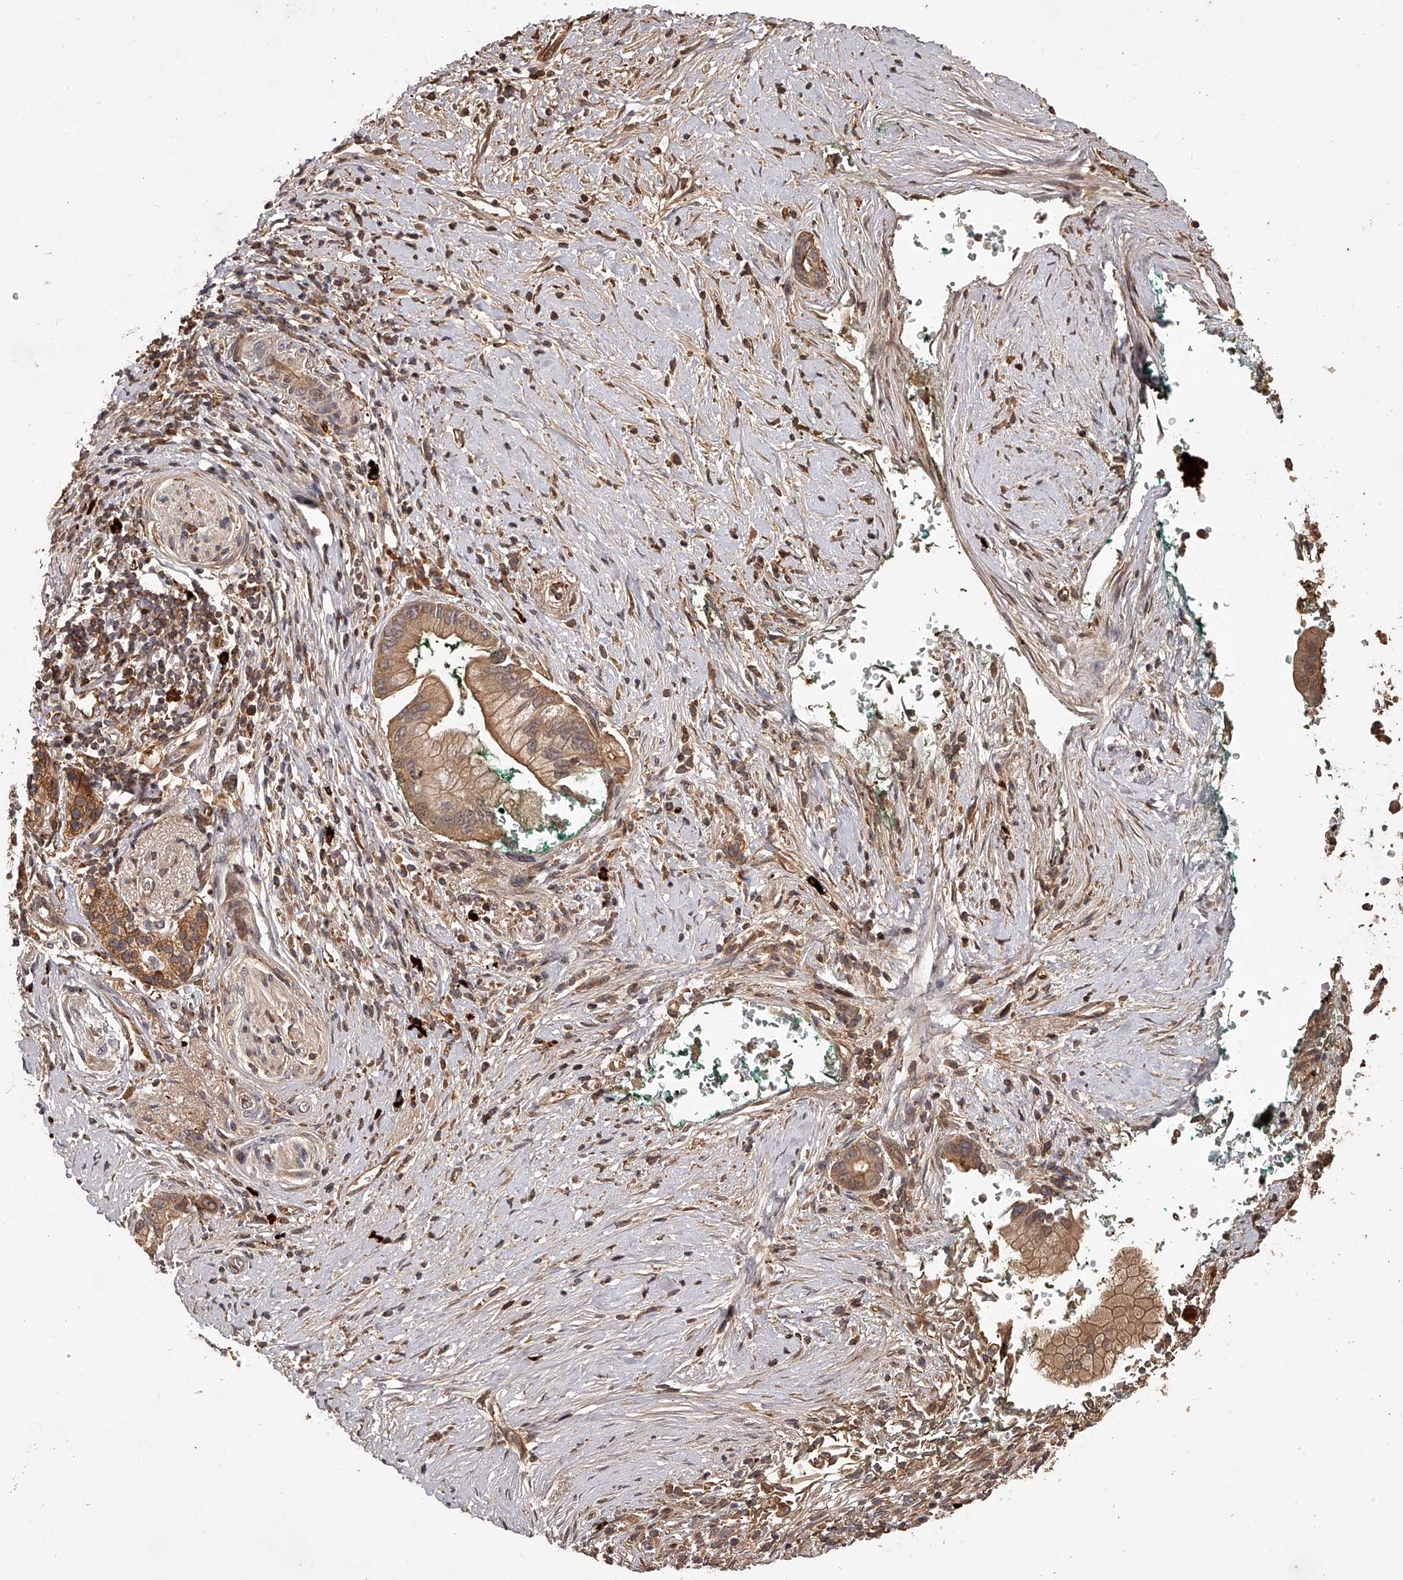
{"staining": {"intensity": "moderate", "quantity": ">75%", "location": "cytoplasmic/membranous"}, "tissue": "pancreatic cancer", "cell_type": "Tumor cells", "image_type": "cancer", "snomed": [{"axis": "morphology", "description": "Adenocarcinoma, NOS"}, {"axis": "topography", "description": "Pancreas"}], "caption": "IHC image of neoplastic tissue: human pancreatic cancer (adenocarcinoma) stained using immunohistochemistry displays medium levels of moderate protein expression localized specifically in the cytoplasmic/membranous of tumor cells, appearing as a cytoplasmic/membranous brown color.", "gene": "CRYZL1", "patient": {"sex": "male", "age": 78}}